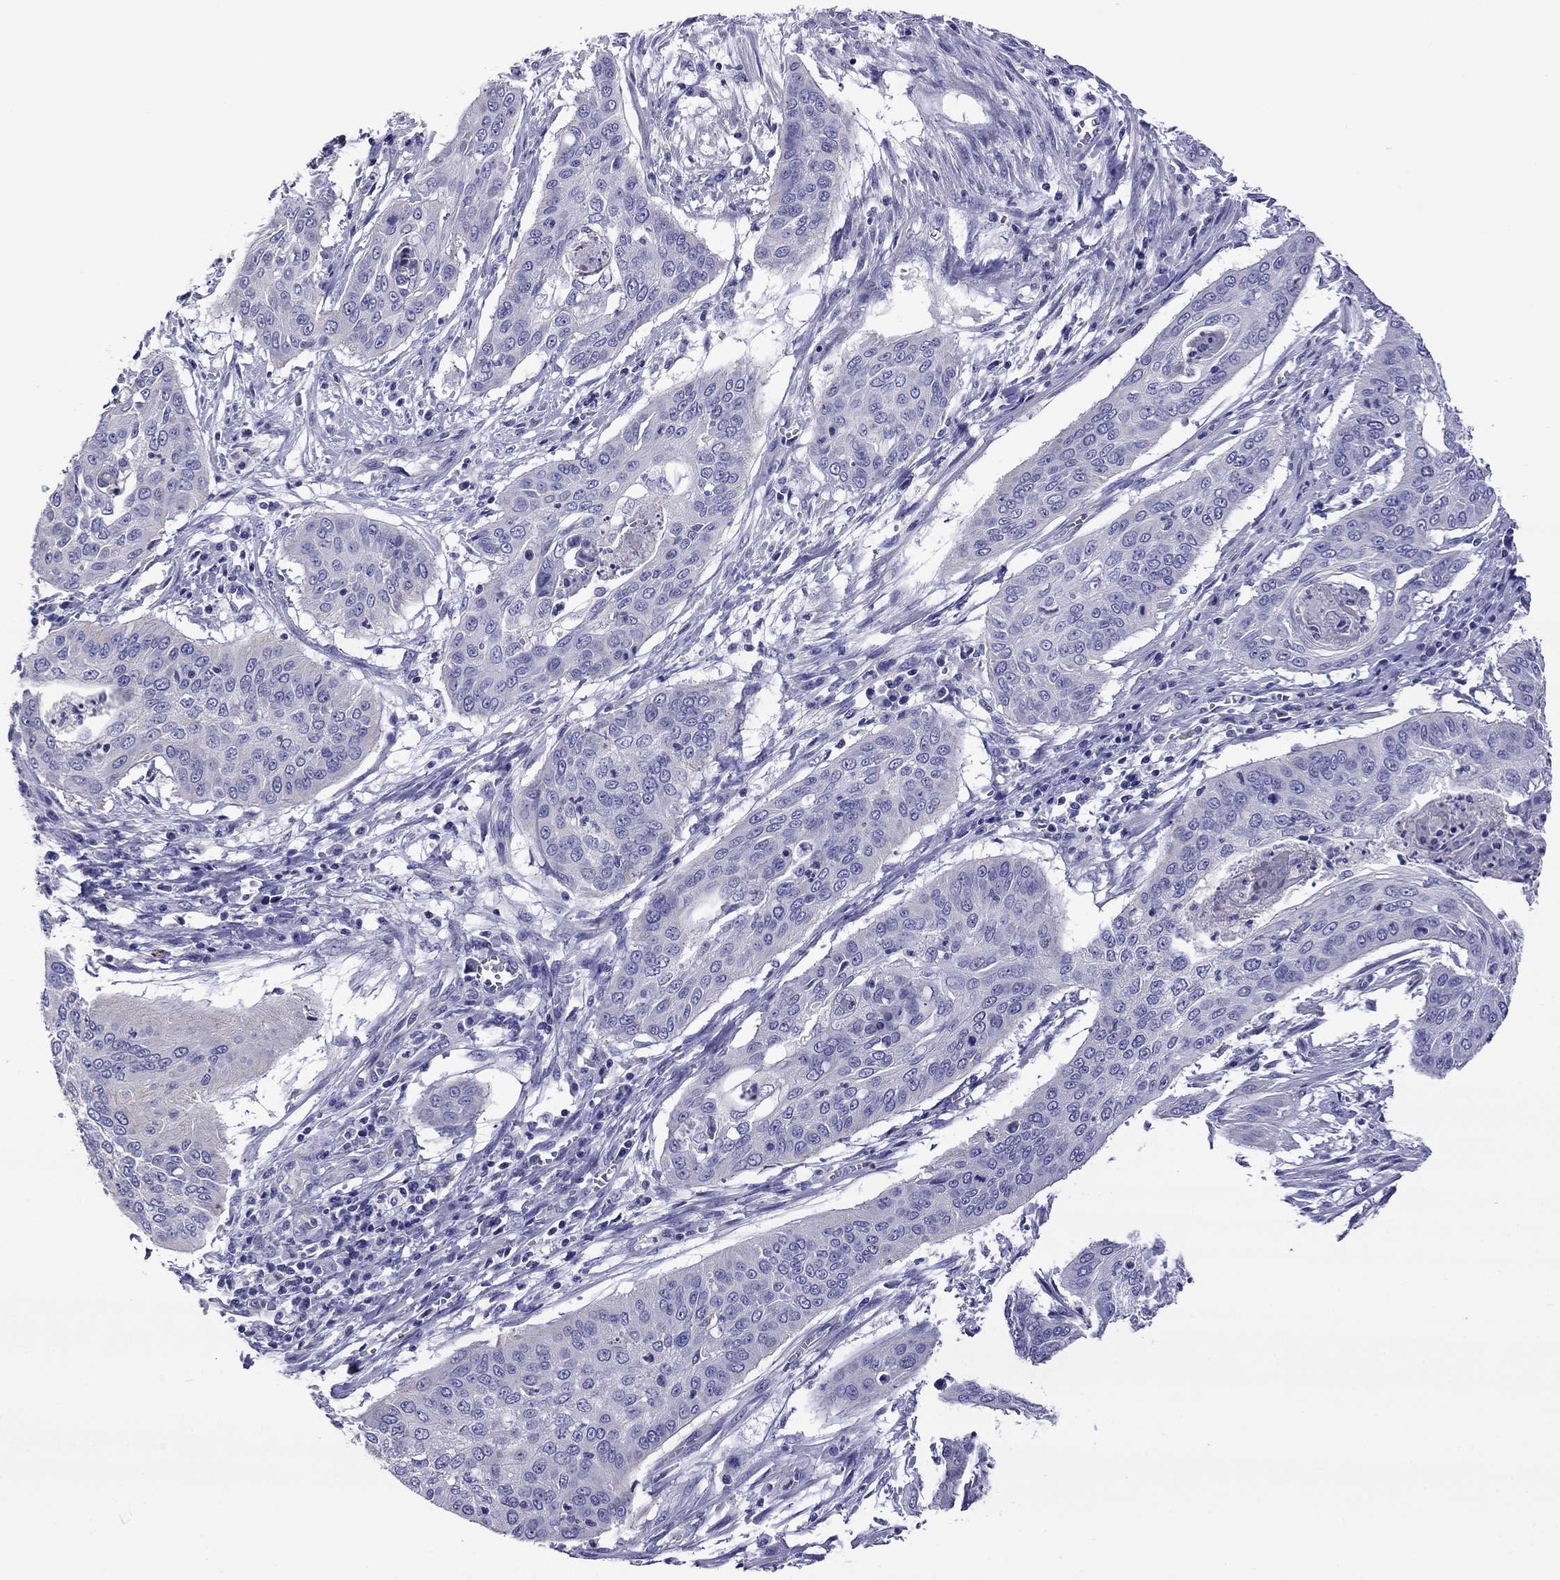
{"staining": {"intensity": "negative", "quantity": "none", "location": "none"}, "tissue": "cervical cancer", "cell_type": "Tumor cells", "image_type": "cancer", "snomed": [{"axis": "morphology", "description": "Squamous cell carcinoma, NOS"}, {"axis": "topography", "description": "Cervix"}], "caption": "DAB immunohistochemical staining of cervical cancer exhibits no significant expression in tumor cells. (Brightfield microscopy of DAB immunohistochemistry at high magnification).", "gene": "STAR", "patient": {"sex": "female", "age": 39}}